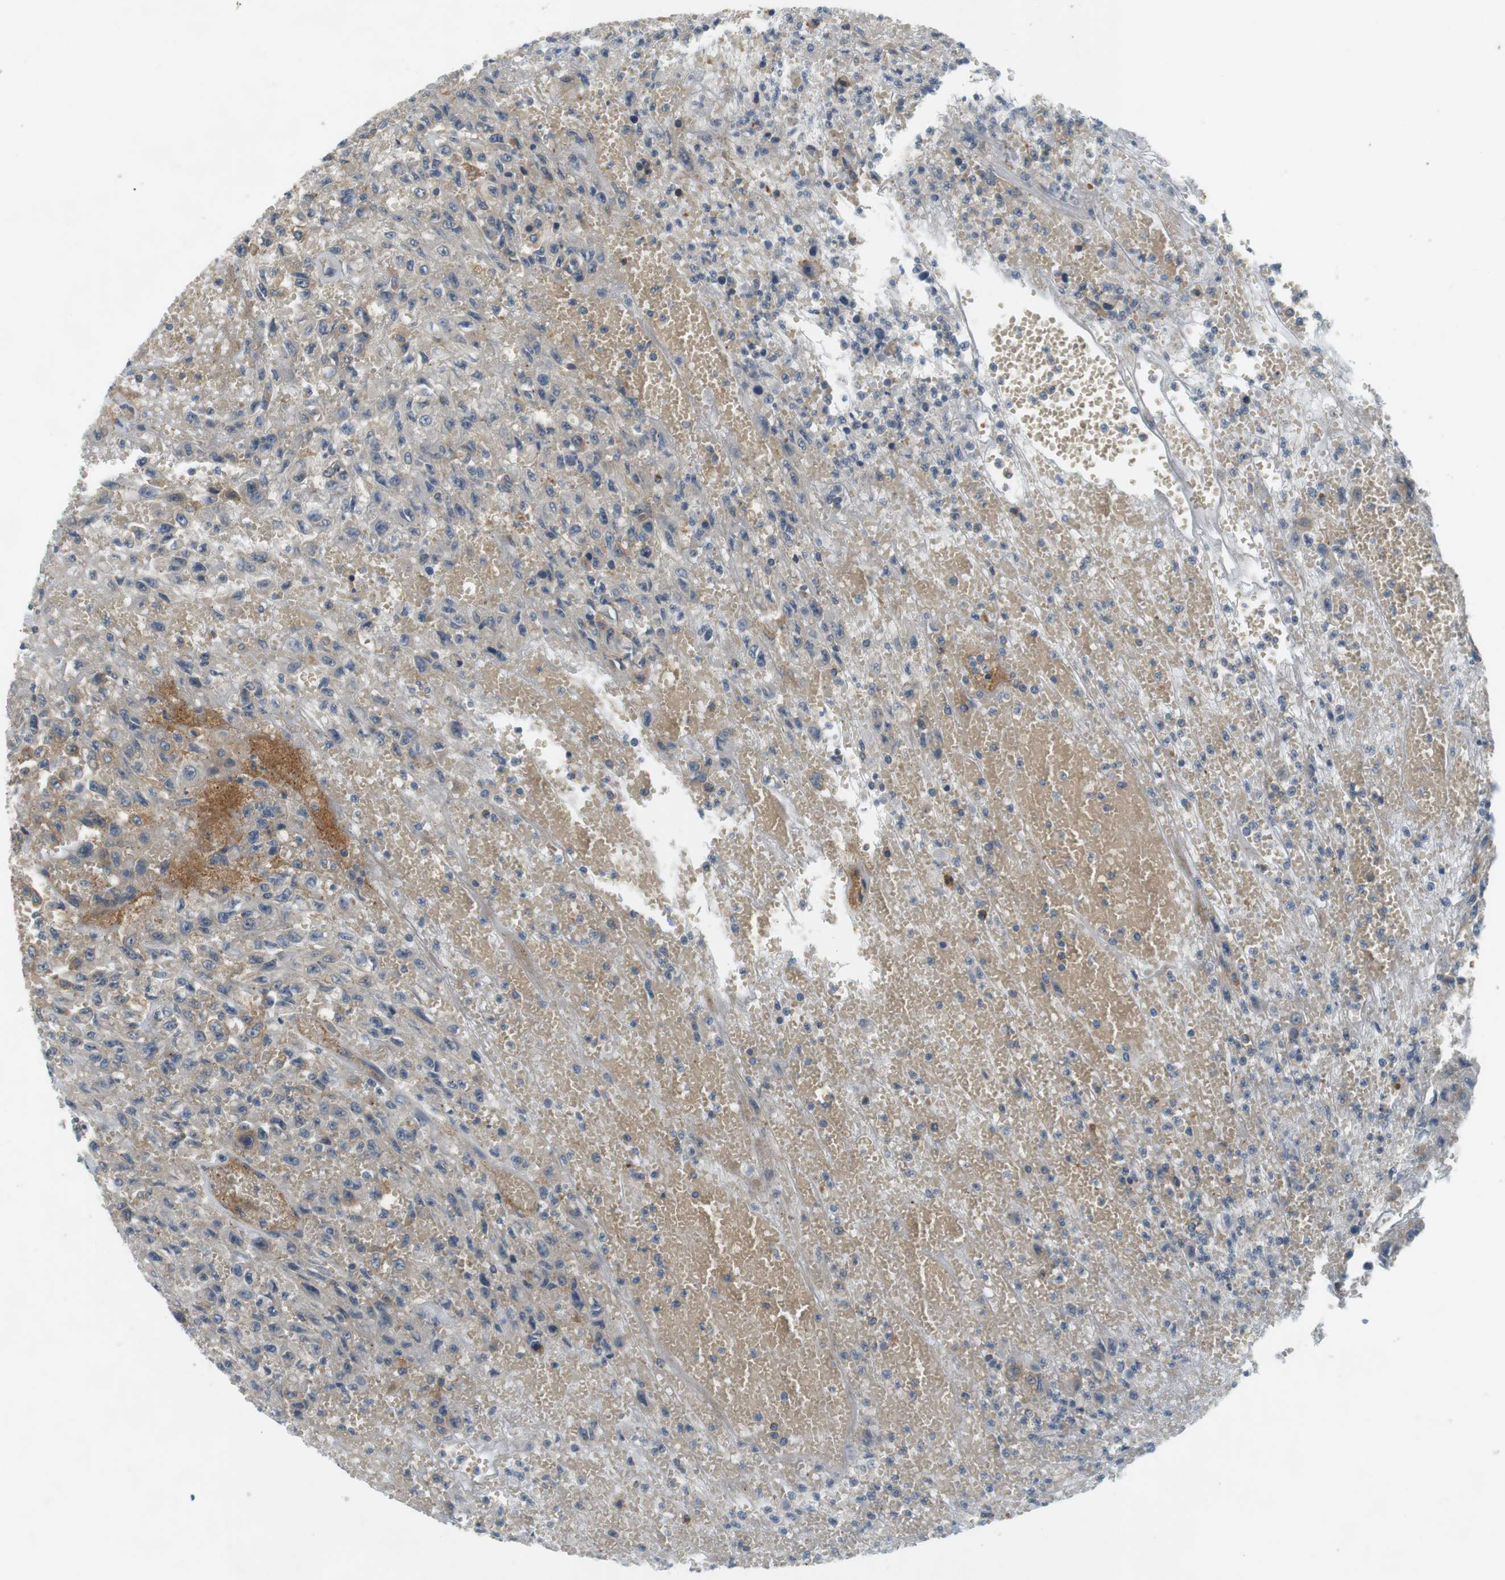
{"staining": {"intensity": "weak", "quantity": "25%-75%", "location": "cytoplasmic/membranous"}, "tissue": "urothelial cancer", "cell_type": "Tumor cells", "image_type": "cancer", "snomed": [{"axis": "morphology", "description": "Urothelial carcinoma, High grade"}, {"axis": "topography", "description": "Urinary bladder"}], "caption": "Immunohistochemistry (DAB (3,3'-diaminobenzidine)) staining of urothelial cancer exhibits weak cytoplasmic/membranous protein expression in about 25%-75% of tumor cells.", "gene": "SH3GLB1", "patient": {"sex": "male", "age": 46}}